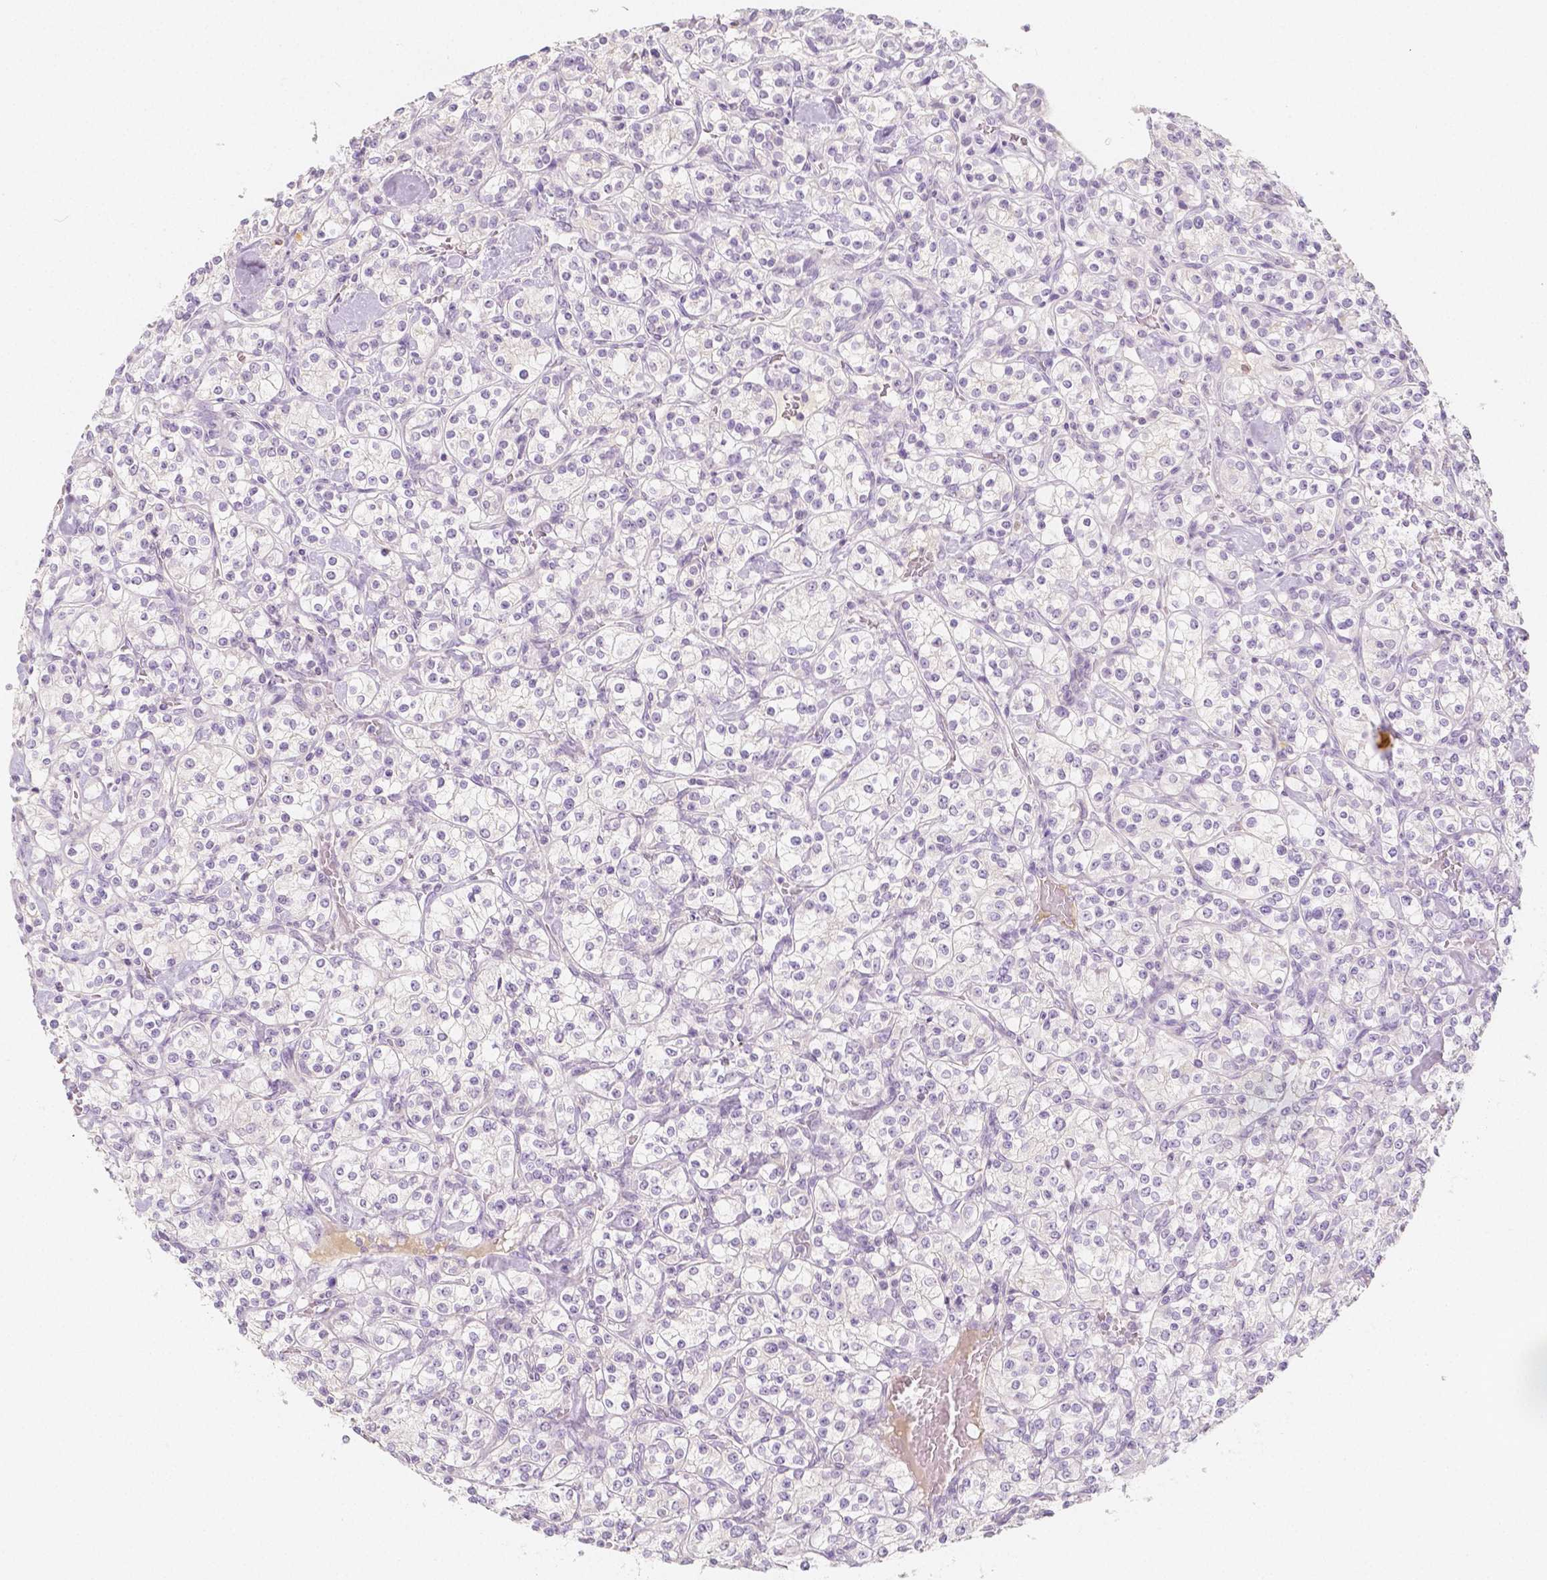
{"staining": {"intensity": "negative", "quantity": "none", "location": "none"}, "tissue": "renal cancer", "cell_type": "Tumor cells", "image_type": "cancer", "snomed": [{"axis": "morphology", "description": "Adenocarcinoma, NOS"}, {"axis": "topography", "description": "Kidney"}], "caption": "Renal cancer was stained to show a protein in brown. There is no significant positivity in tumor cells.", "gene": "BATF", "patient": {"sex": "male", "age": 77}}